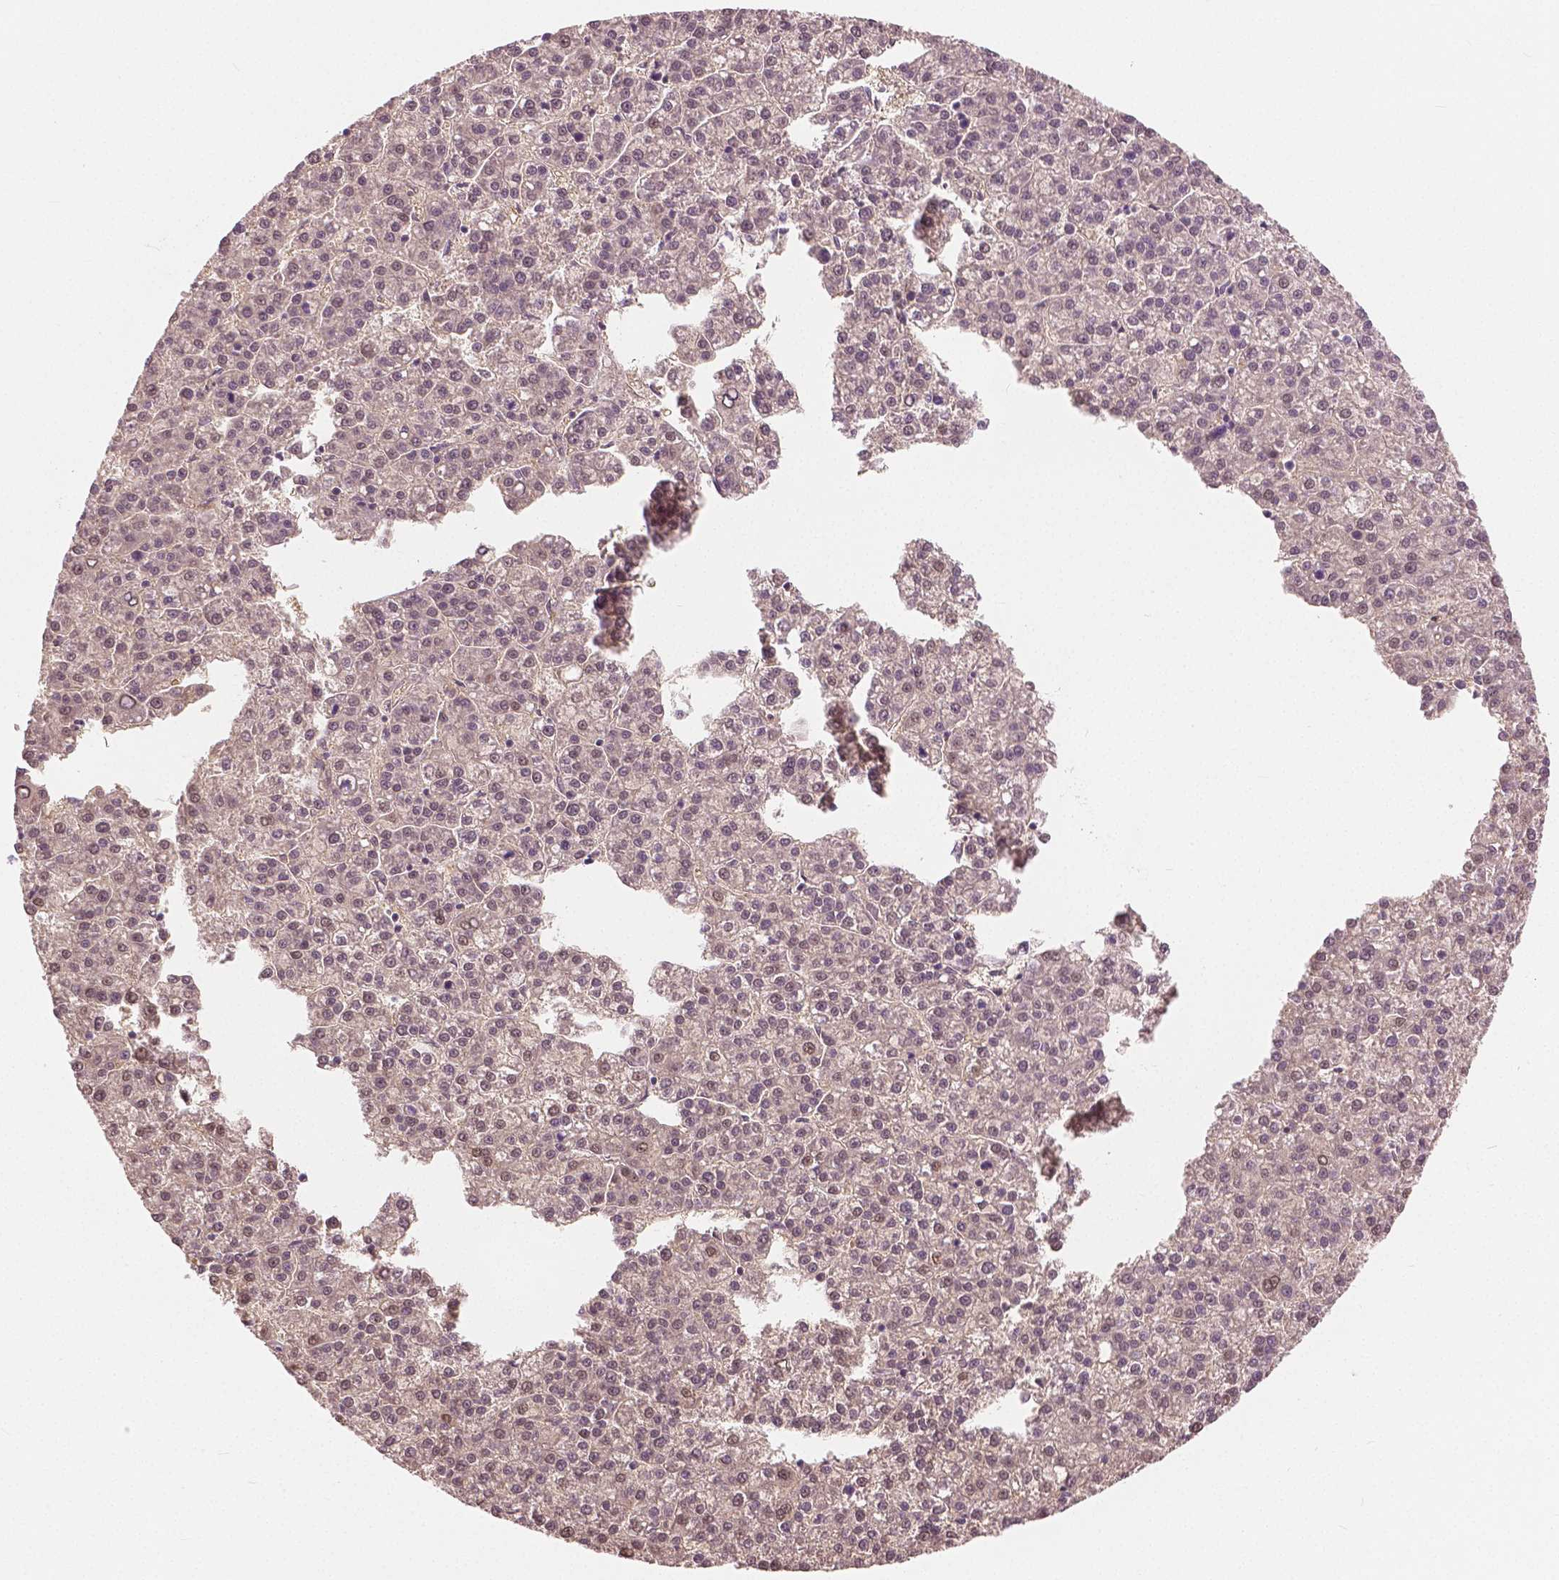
{"staining": {"intensity": "negative", "quantity": "none", "location": "none"}, "tissue": "liver cancer", "cell_type": "Tumor cells", "image_type": "cancer", "snomed": [{"axis": "morphology", "description": "Carcinoma, Hepatocellular, NOS"}, {"axis": "topography", "description": "Liver"}], "caption": "The immunohistochemistry (IHC) histopathology image has no significant positivity in tumor cells of liver cancer (hepatocellular carcinoma) tissue.", "gene": "GALM", "patient": {"sex": "female", "age": 58}}